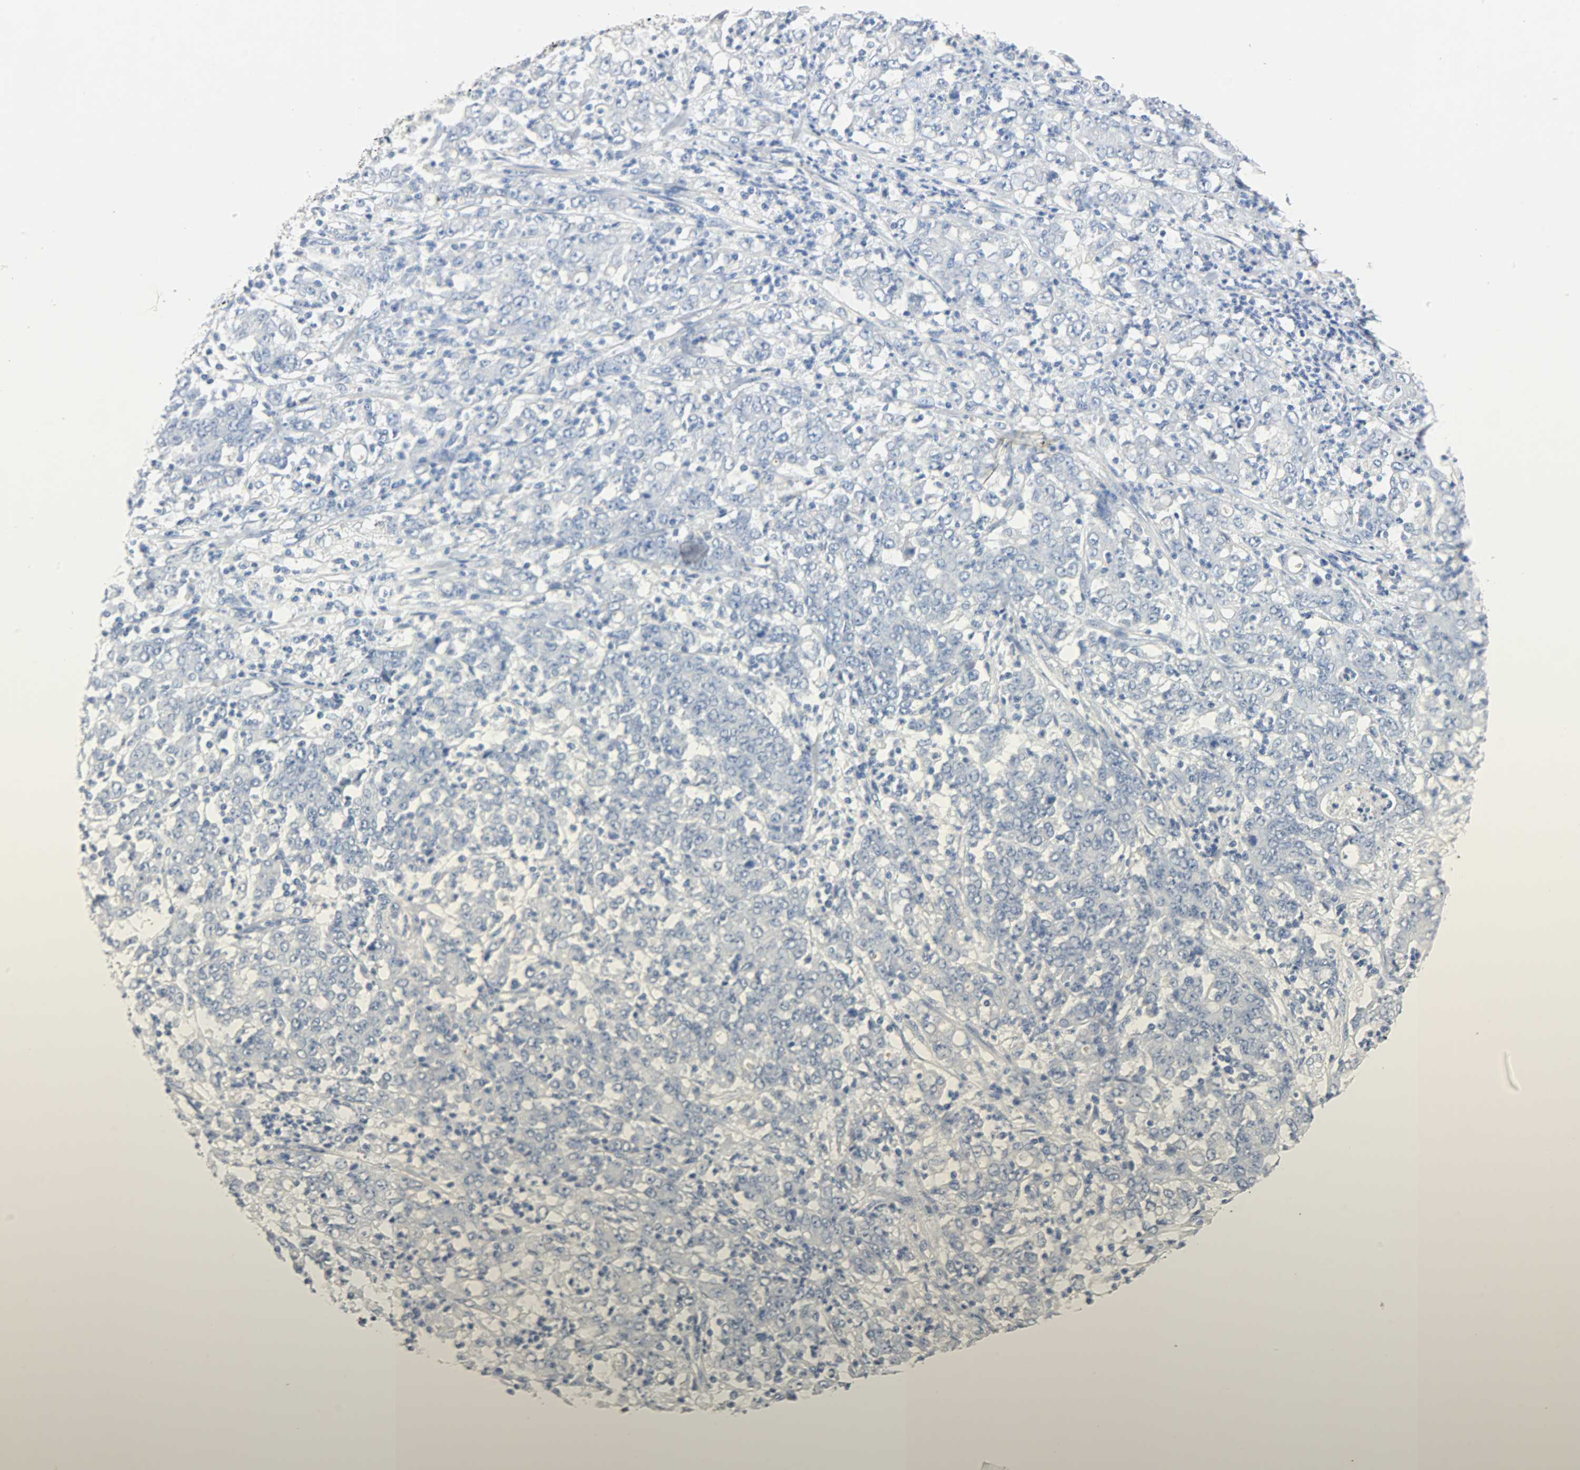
{"staining": {"intensity": "negative", "quantity": "none", "location": "none"}, "tissue": "stomach cancer", "cell_type": "Tumor cells", "image_type": "cancer", "snomed": [{"axis": "morphology", "description": "Adenocarcinoma, NOS"}, {"axis": "topography", "description": "Stomach, lower"}], "caption": "Stomach cancer was stained to show a protein in brown. There is no significant staining in tumor cells. The staining was performed using DAB (3,3'-diaminobenzidine) to visualize the protein expression in brown, while the nuclei were stained in blue with hematoxylin (Magnification: 20x).", "gene": "CRP", "patient": {"sex": "female", "age": 71}}